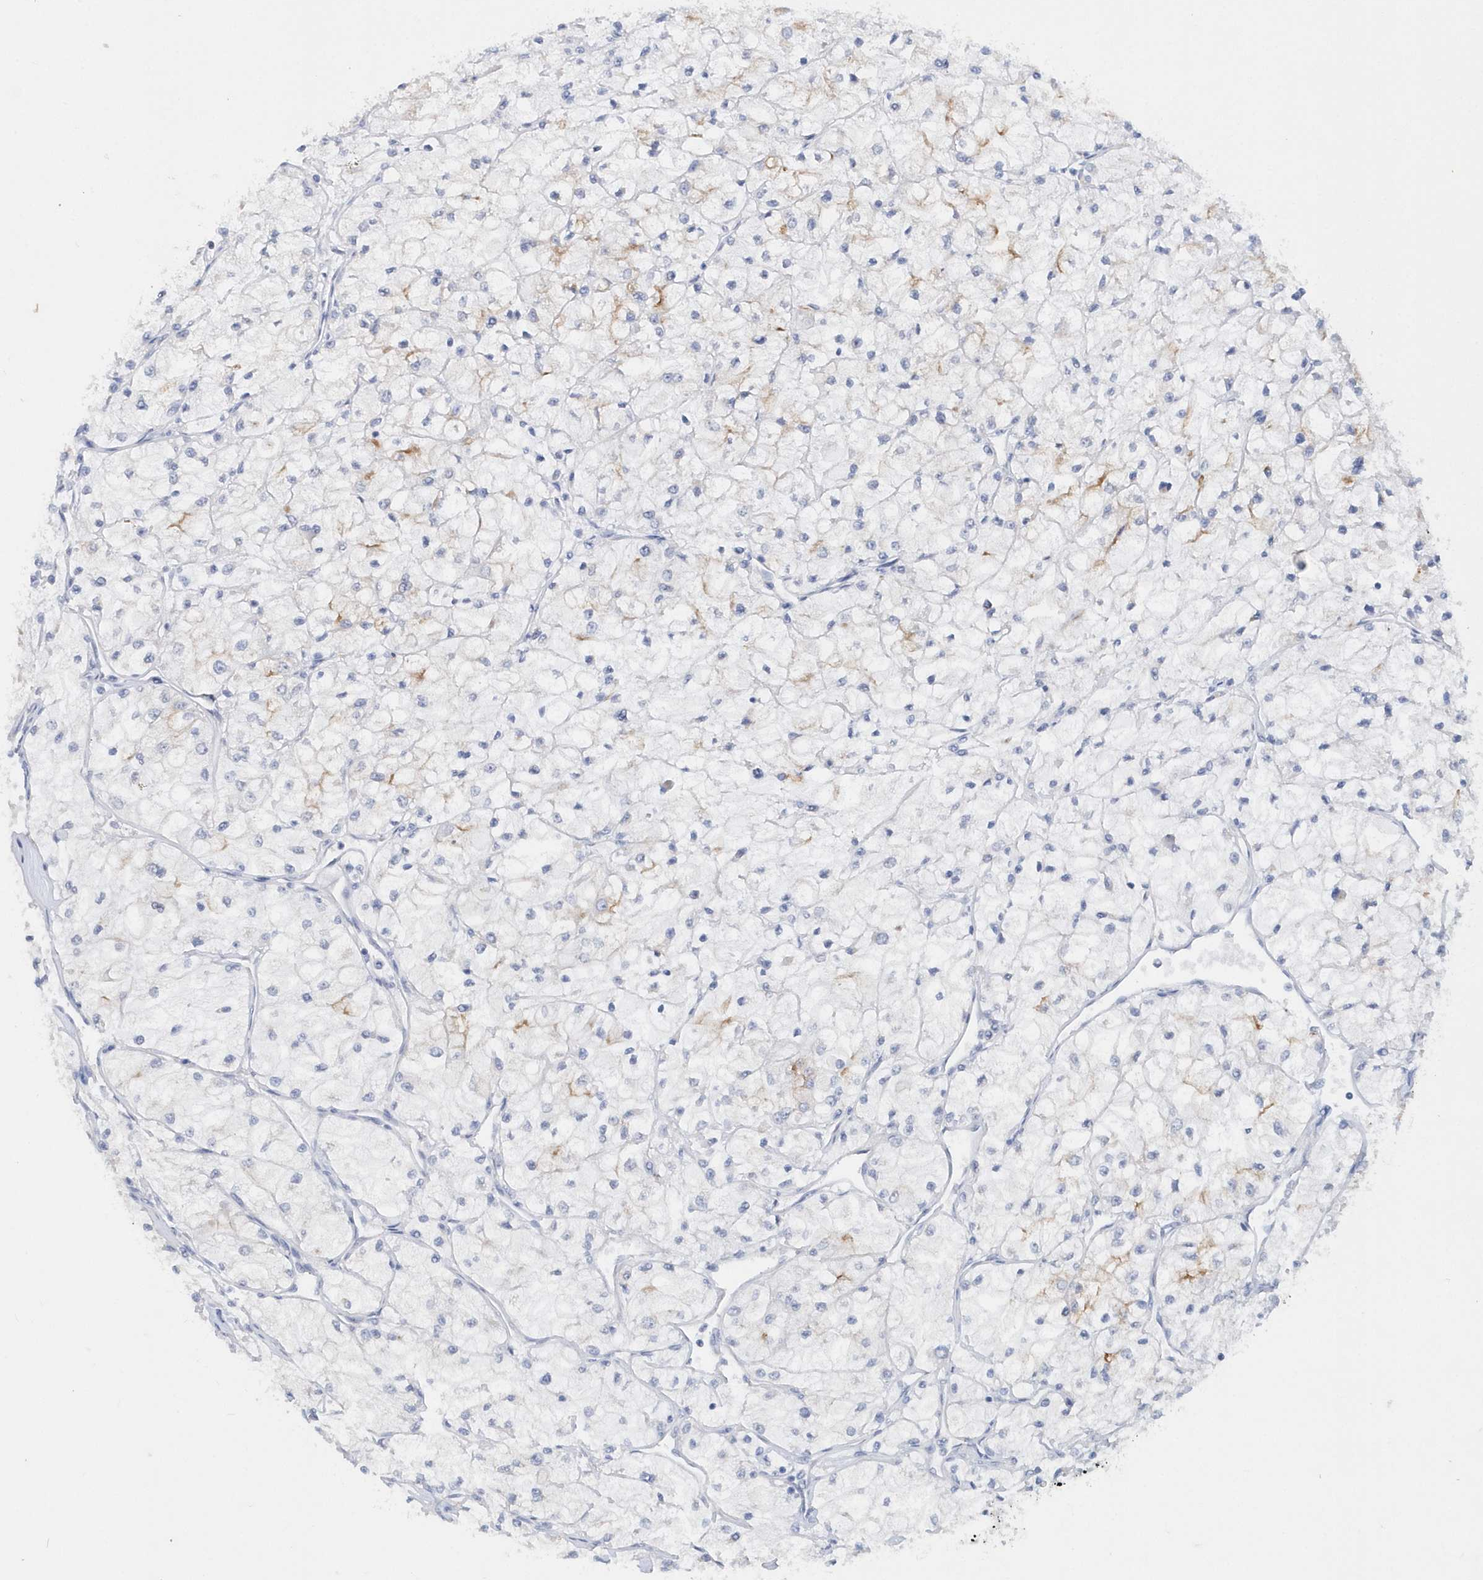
{"staining": {"intensity": "moderate", "quantity": "<25%", "location": "cytoplasmic/membranous"}, "tissue": "renal cancer", "cell_type": "Tumor cells", "image_type": "cancer", "snomed": [{"axis": "morphology", "description": "Adenocarcinoma, NOS"}, {"axis": "topography", "description": "Kidney"}], "caption": "Moderate cytoplasmic/membranous positivity is identified in approximately <25% of tumor cells in adenocarcinoma (renal).", "gene": "RPE", "patient": {"sex": "male", "age": 80}}